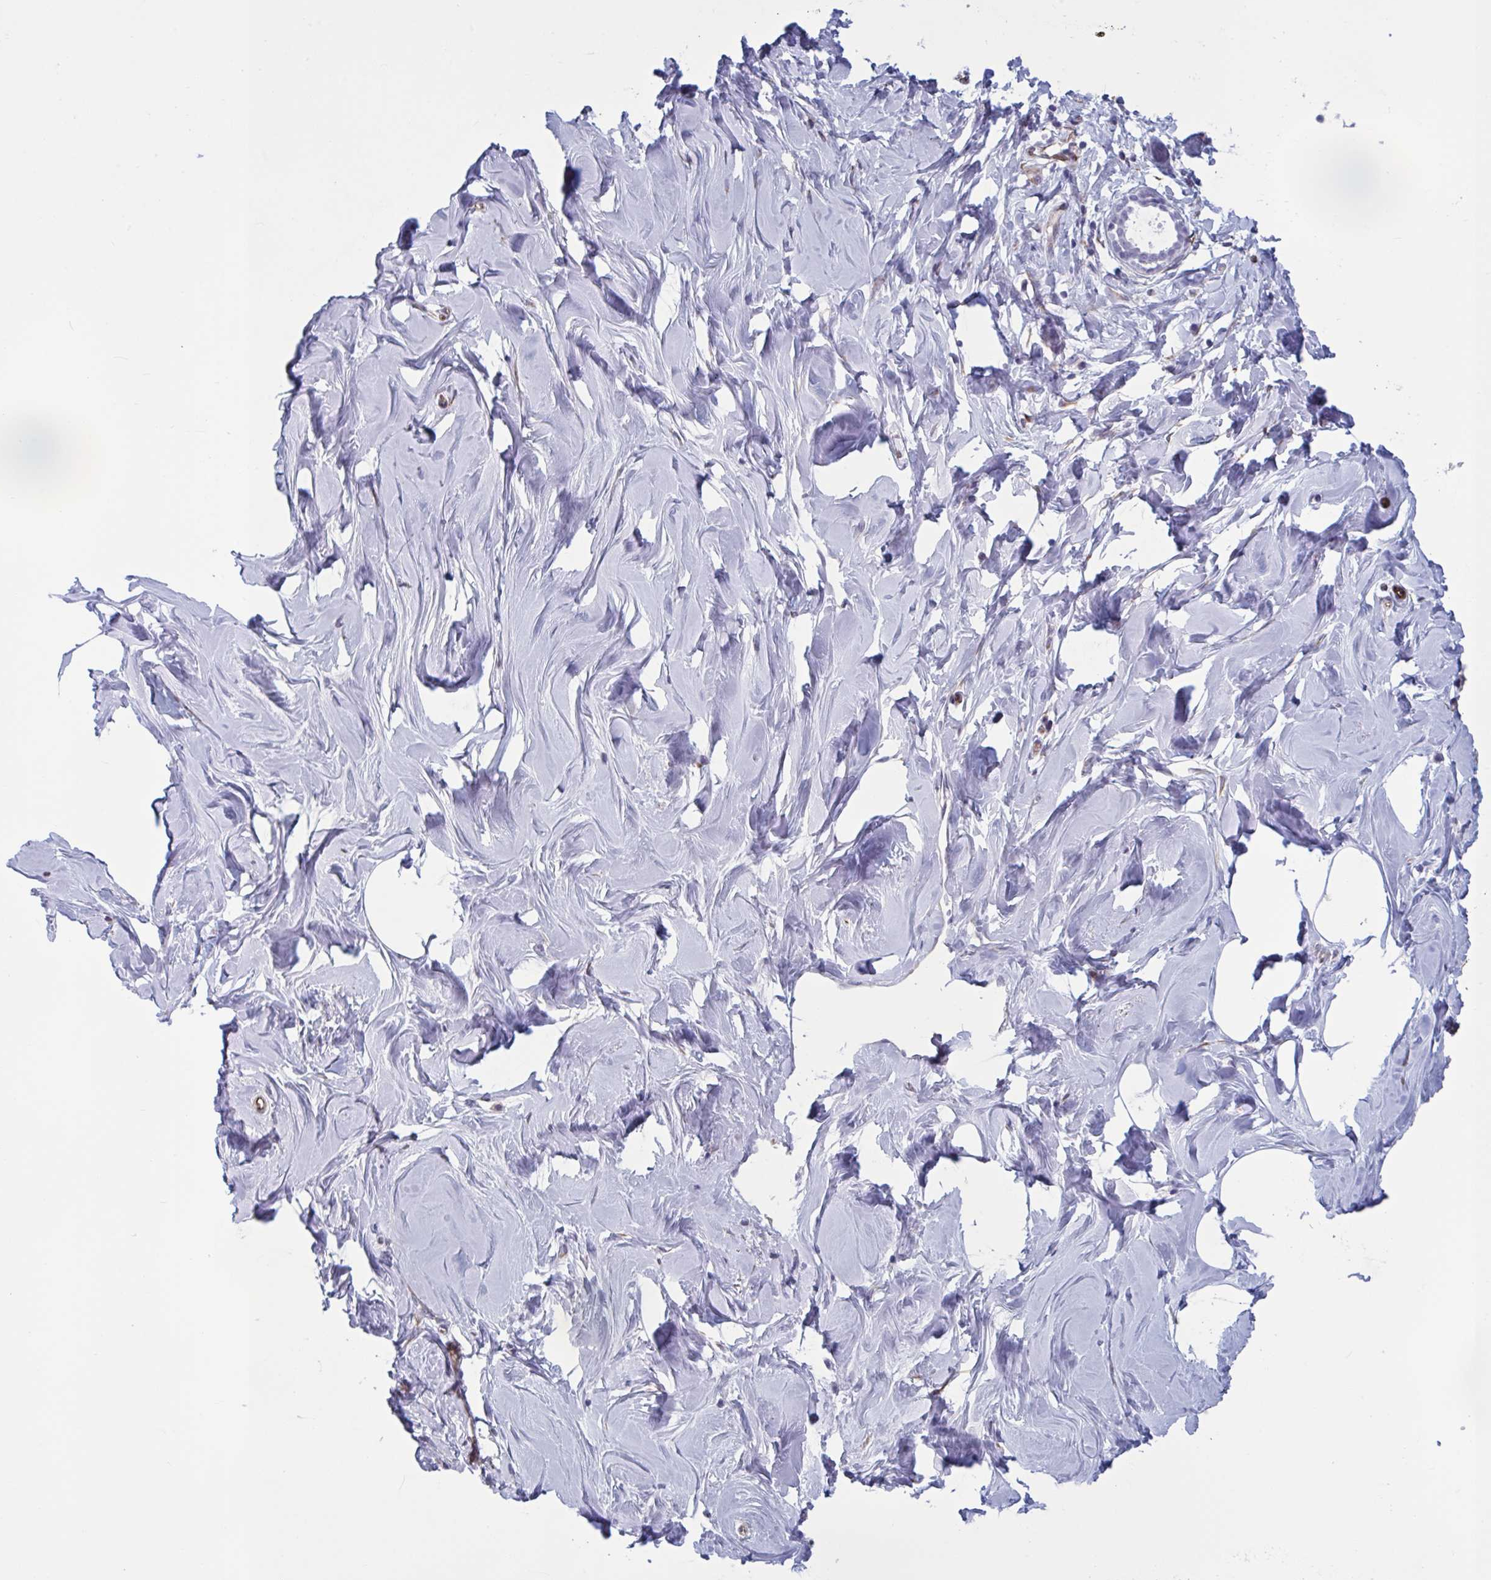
{"staining": {"intensity": "negative", "quantity": "none", "location": "none"}, "tissue": "breast", "cell_type": "Adipocytes", "image_type": "normal", "snomed": [{"axis": "morphology", "description": "Normal tissue, NOS"}, {"axis": "topography", "description": "Breast"}], "caption": "Immunohistochemistry (IHC) photomicrograph of normal breast: breast stained with DAB shows no significant protein expression in adipocytes.", "gene": "OR1L3", "patient": {"sex": "female", "age": 27}}